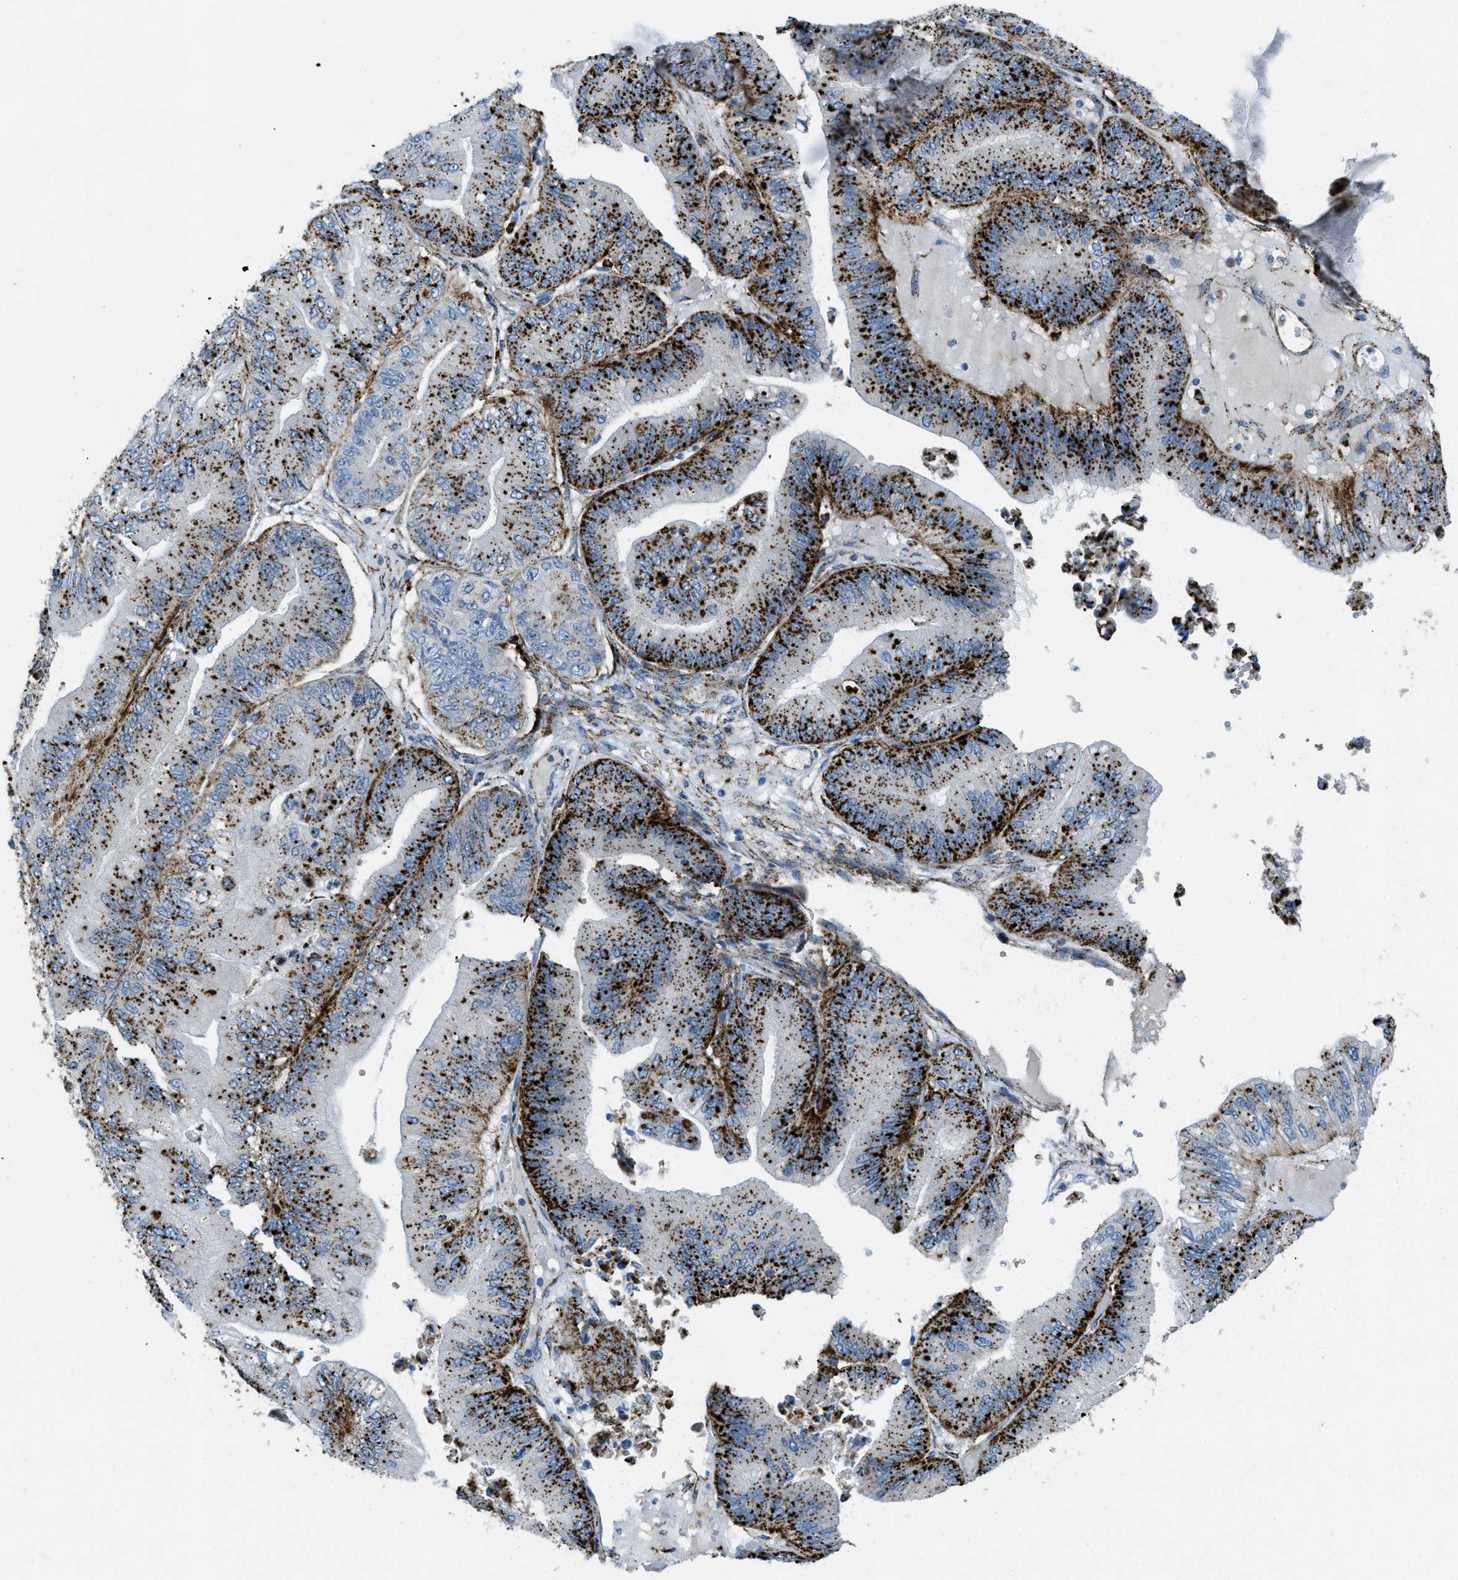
{"staining": {"intensity": "strong", "quantity": ">75%", "location": "cytoplasmic/membranous"}, "tissue": "ovarian cancer", "cell_type": "Tumor cells", "image_type": "cancer", "snomed": [{"axis": "morphology", "description": "Cystadenocarcinoma, mucinous, NOS"}, {"axis": "topography", "description": "Ovary"}], "caption": "Human mucinous cystadenocarcinoma (ovarian) stained for a protein (brown) shows strong cytoplasmic/membranous positive positivity in about >75% of tumor cells.", "gene": "SCARB2", "patient": {"sex": "female", "age": 61}}